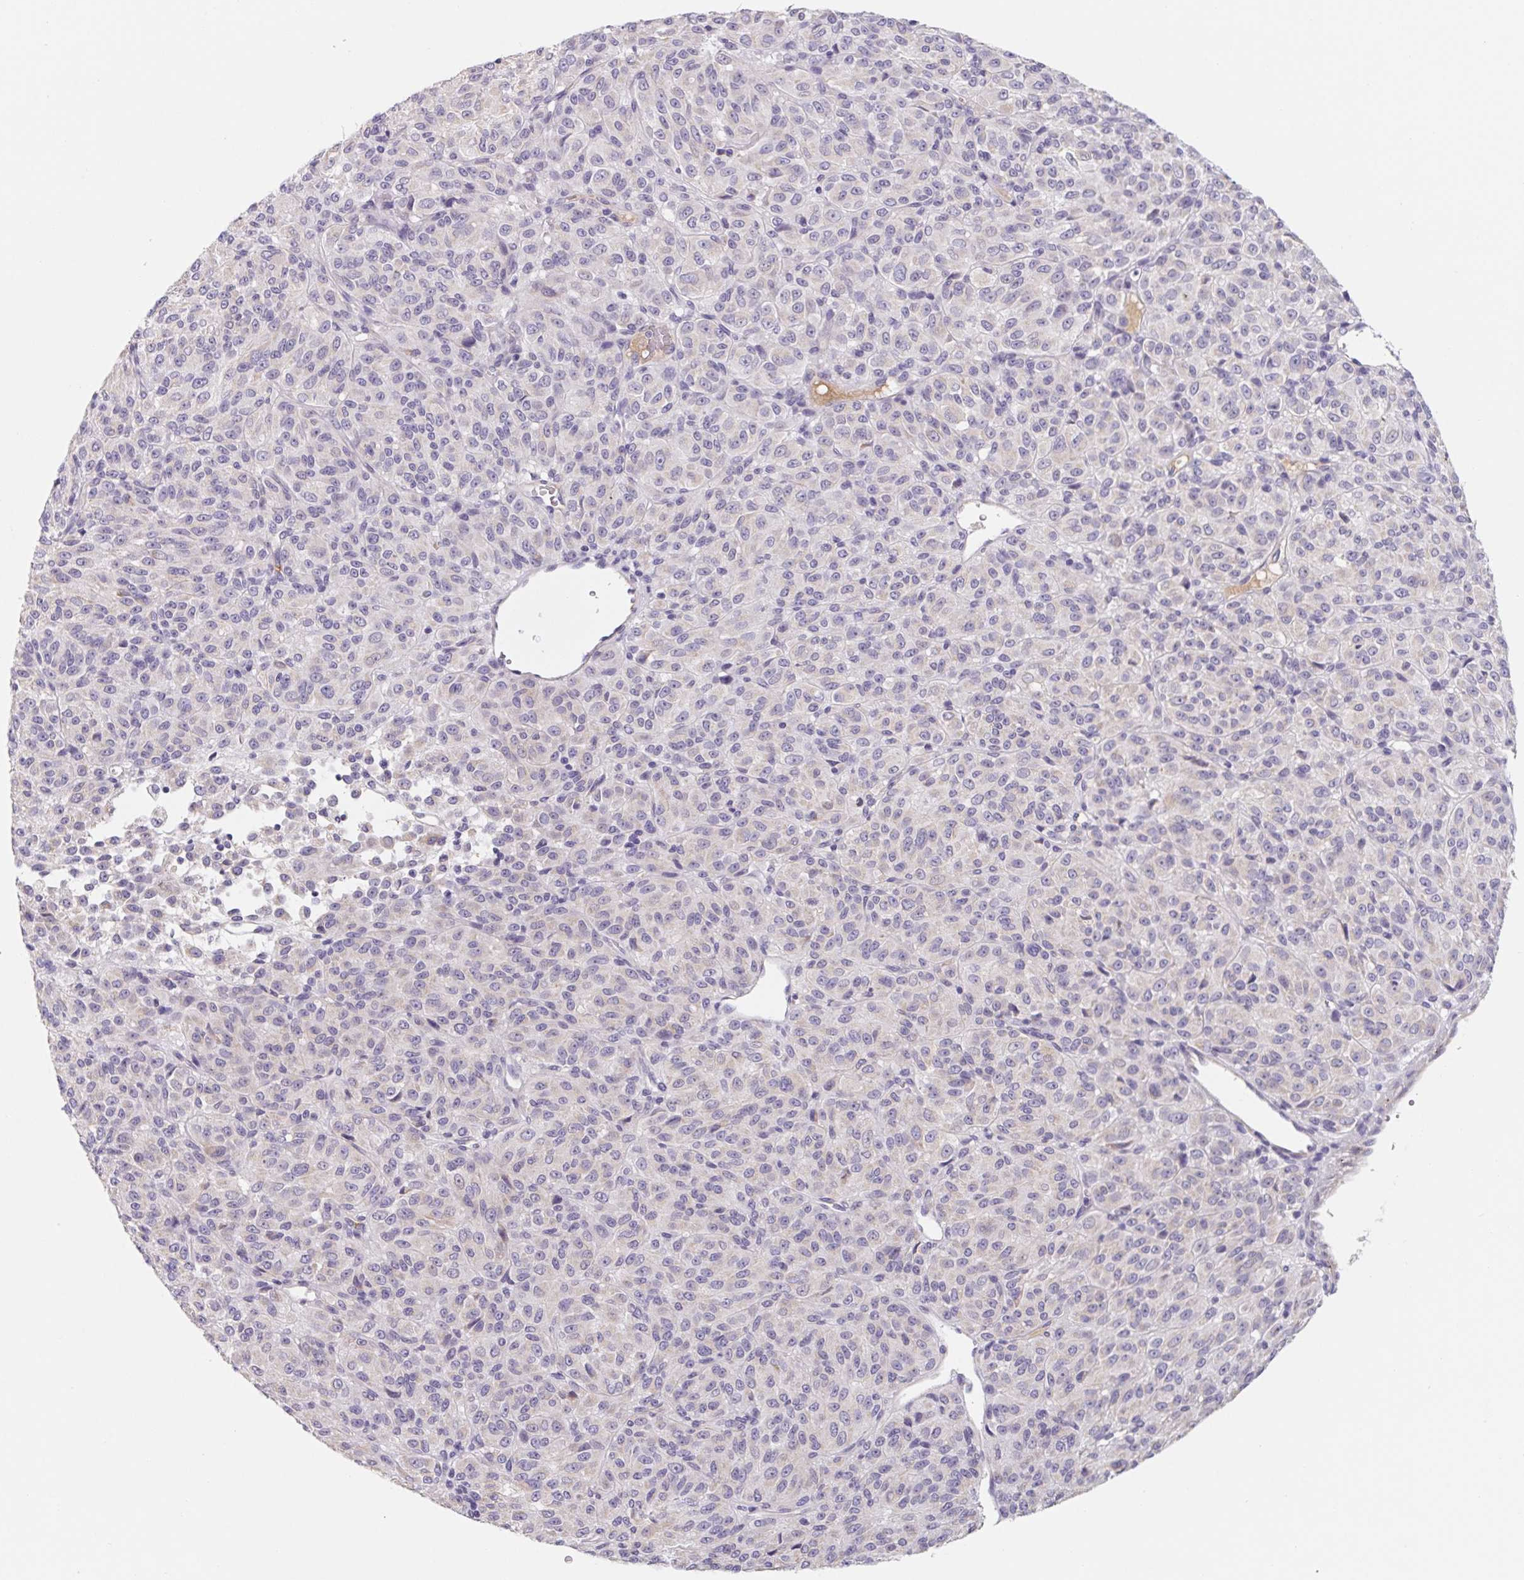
{"staining": {"intensity": "negative", "quantity": "none", "location": "none"}, "tissue": "melanoma", "cell_type": "Tumor cells", "image_type": "cancer", "snomed": [{"axis": "morphology", "description": "Malignant melanoma, Metastatic site"}, {"axis": "topography", "description": "Brain"}], "caption": "An IHC image of malignant melanoma (metastatic site) is shown. There is no staining in tumor cells of malignant melanoma (metastatic site).", "gene": "LPA", "patient": {"sex": "female", "age": 56}}